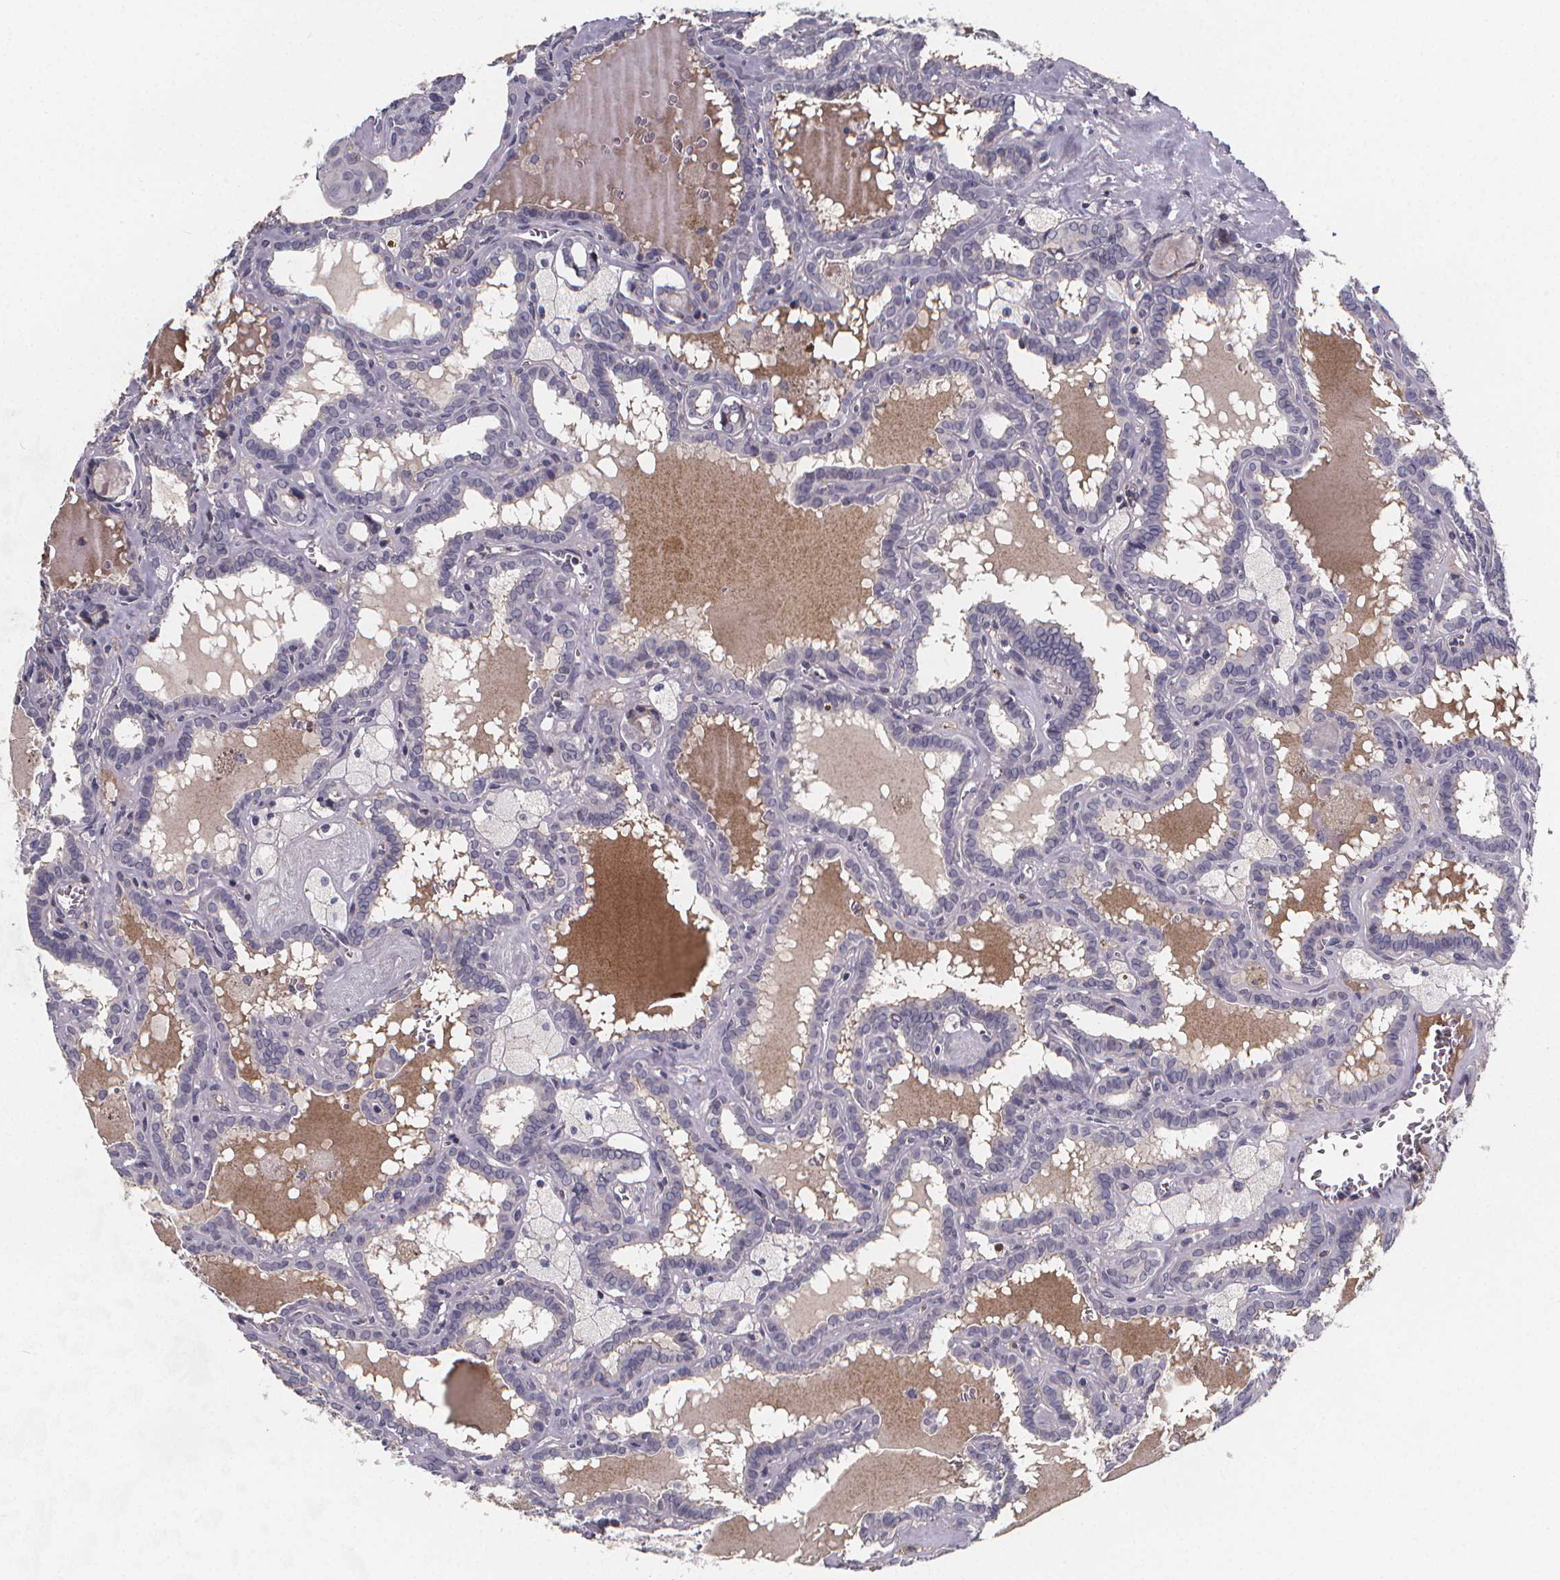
{"staining": {"intensity": "negative", "quantity": "none", "location": "none"}, "tissue": "thyroid cancer", "cell_type": "Tumor cells", "image_type": "cancer", "snomed": [{"axis": "morphology", "description": "Papillary adenocarcinoma, NOS"}, {"axis": "topography", "description": "Thyroid gland"}], "caption": "Tumor cells are negative for brown protein staining in thyroid papillary adenocarcinoma.", "gene": "AGT", "patient": {"sex": "female", "age": 39}}